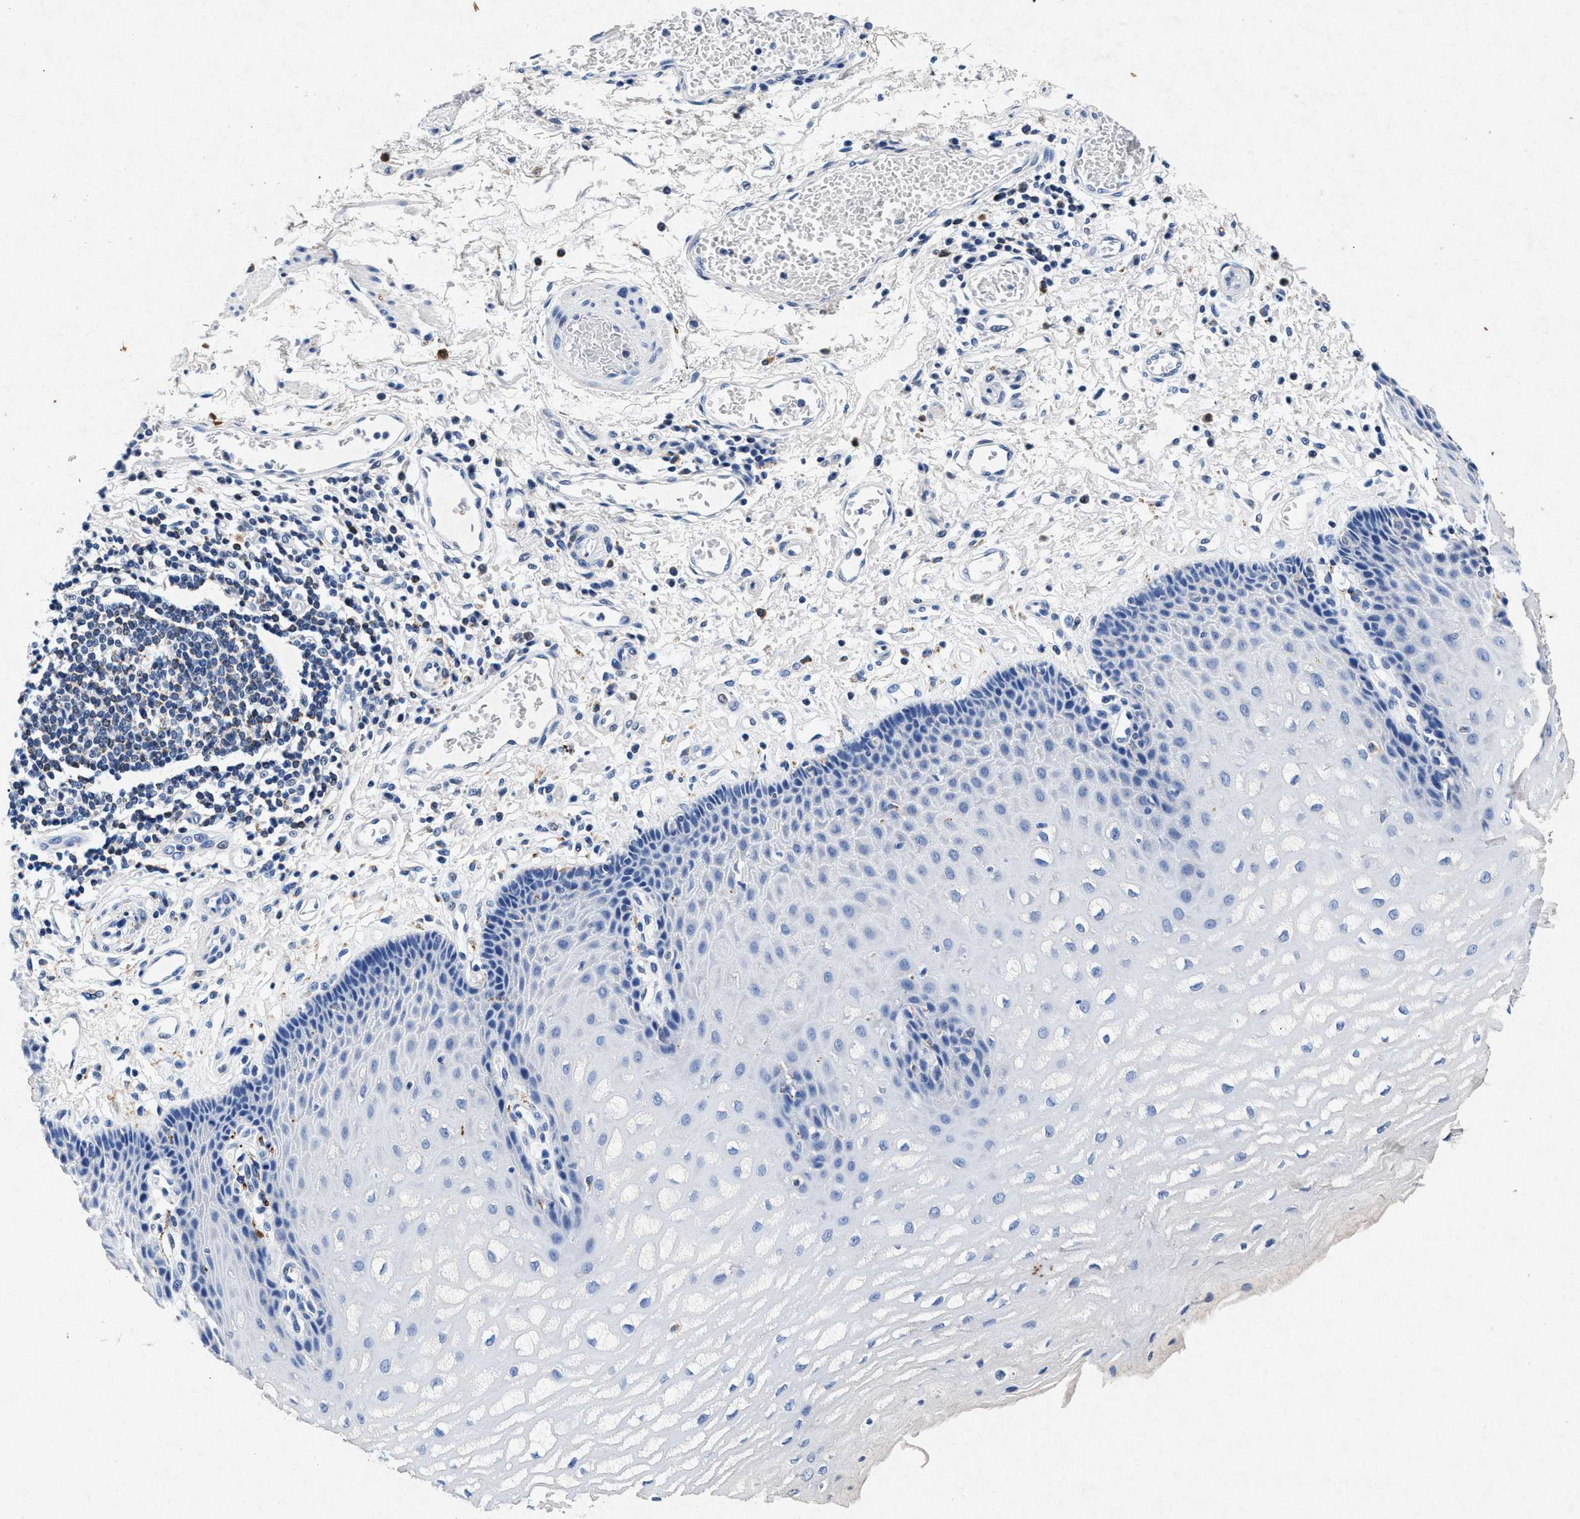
{"staining": {"intensity": "negative", "quantity": "none", "location": "none"}, "tissue": "esophagus", "cell_type": "Squamous epithelial cells", "image_type": "normal", "snomed": [{"axis": "morphology", "description": "Normal tissue, NOS"}, {"axis": "topography", "description": "Esophagus"}], "caption": "DAB immunohistochemical staining of unremarkable human esophagus demonstrates no significant expression in squamous epithelial cells. Brightfield microscopy of immunohistochemistry (IHC) stained with DAB (brown) and hematoxylin (blue), captured at high magnification.", "gene": "MAP6", "patient": {"sex": "male", "age": 54}}